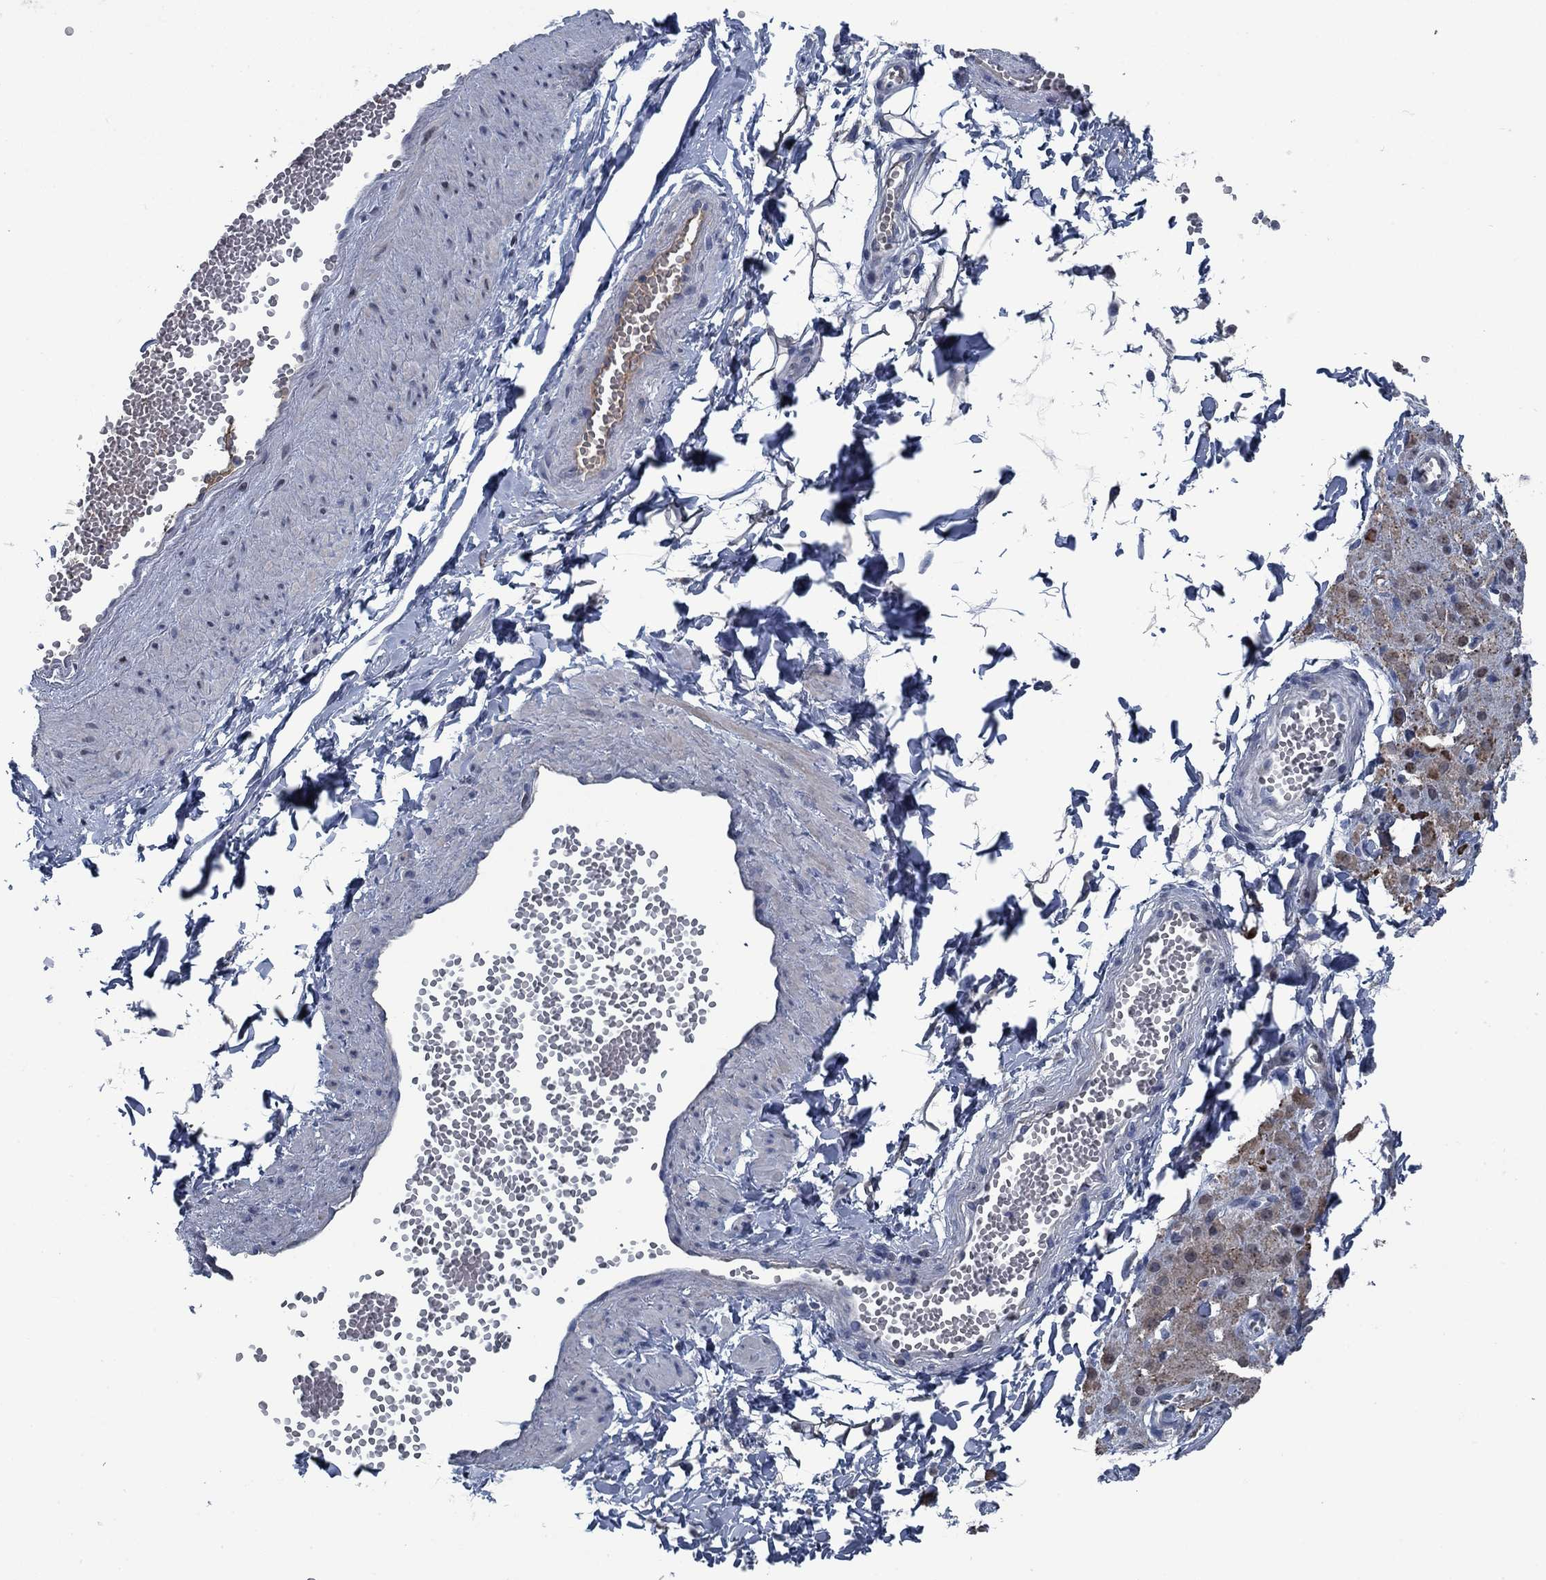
{"staining": {"intensity": "negative", "quantity": "none", "location": "none"}, "tissue": "adipose tissue", "cell_type": "Adipocytes", "image_type": "normal", "snomed": [{"axis": "morphology", "description": "Normal tissue, NOS"}, {"axis": "topography", "description": "Smooth muscle"}, {"axis": "topography", "description": "Peripheral nerve tissue"}], "caption": "Human adipose tissue stained for a protein using immunohistochemistry (IHC) displays no staining in adipocytes.", "gene": "PNMA8A", "patient": {"sex": "male", "age": 22}}